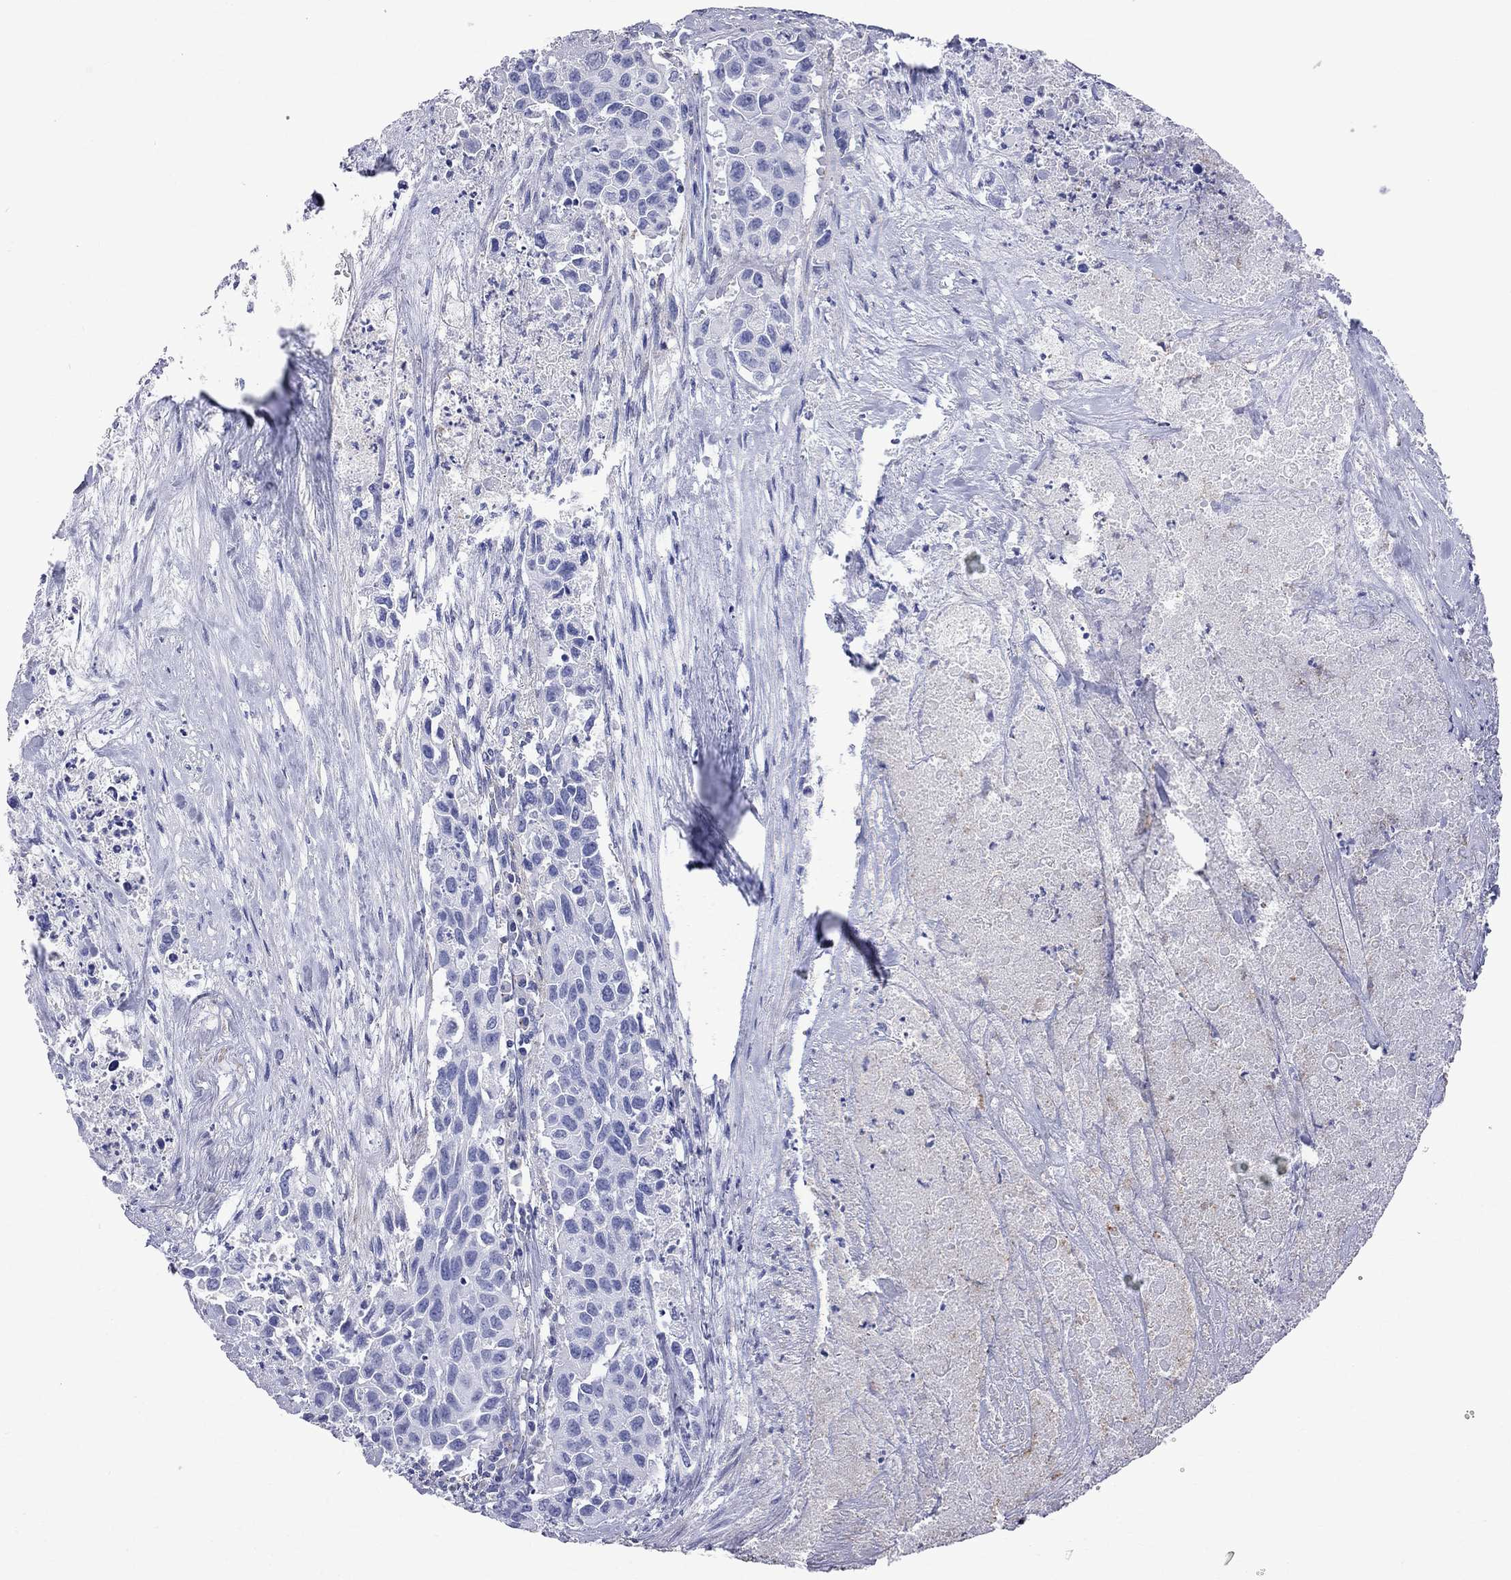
{"staining": {"intensity": "negative", "quantity": "none", "location": "none"}, "tissue": "urothelial cancer", "cell_type": "Tumor cells", "image_type": "cancer", "snomed": [{"axis": "morphology", "description": "Urothelial carcinoma, High grade"}, {"axis": "topography", "description": "Urinary bladder"}], "caption": "Immunohistochemistry (IHC) photomicrograph of neoplastic tissue: high-grade urothelial carcinoma stained with DAB displays no significant protein positivity in tumor cells. (IHC, brightfield microscopy, high magnification).", "gene": "S100A3", "patient": {"sex": "female", "age": 73}}